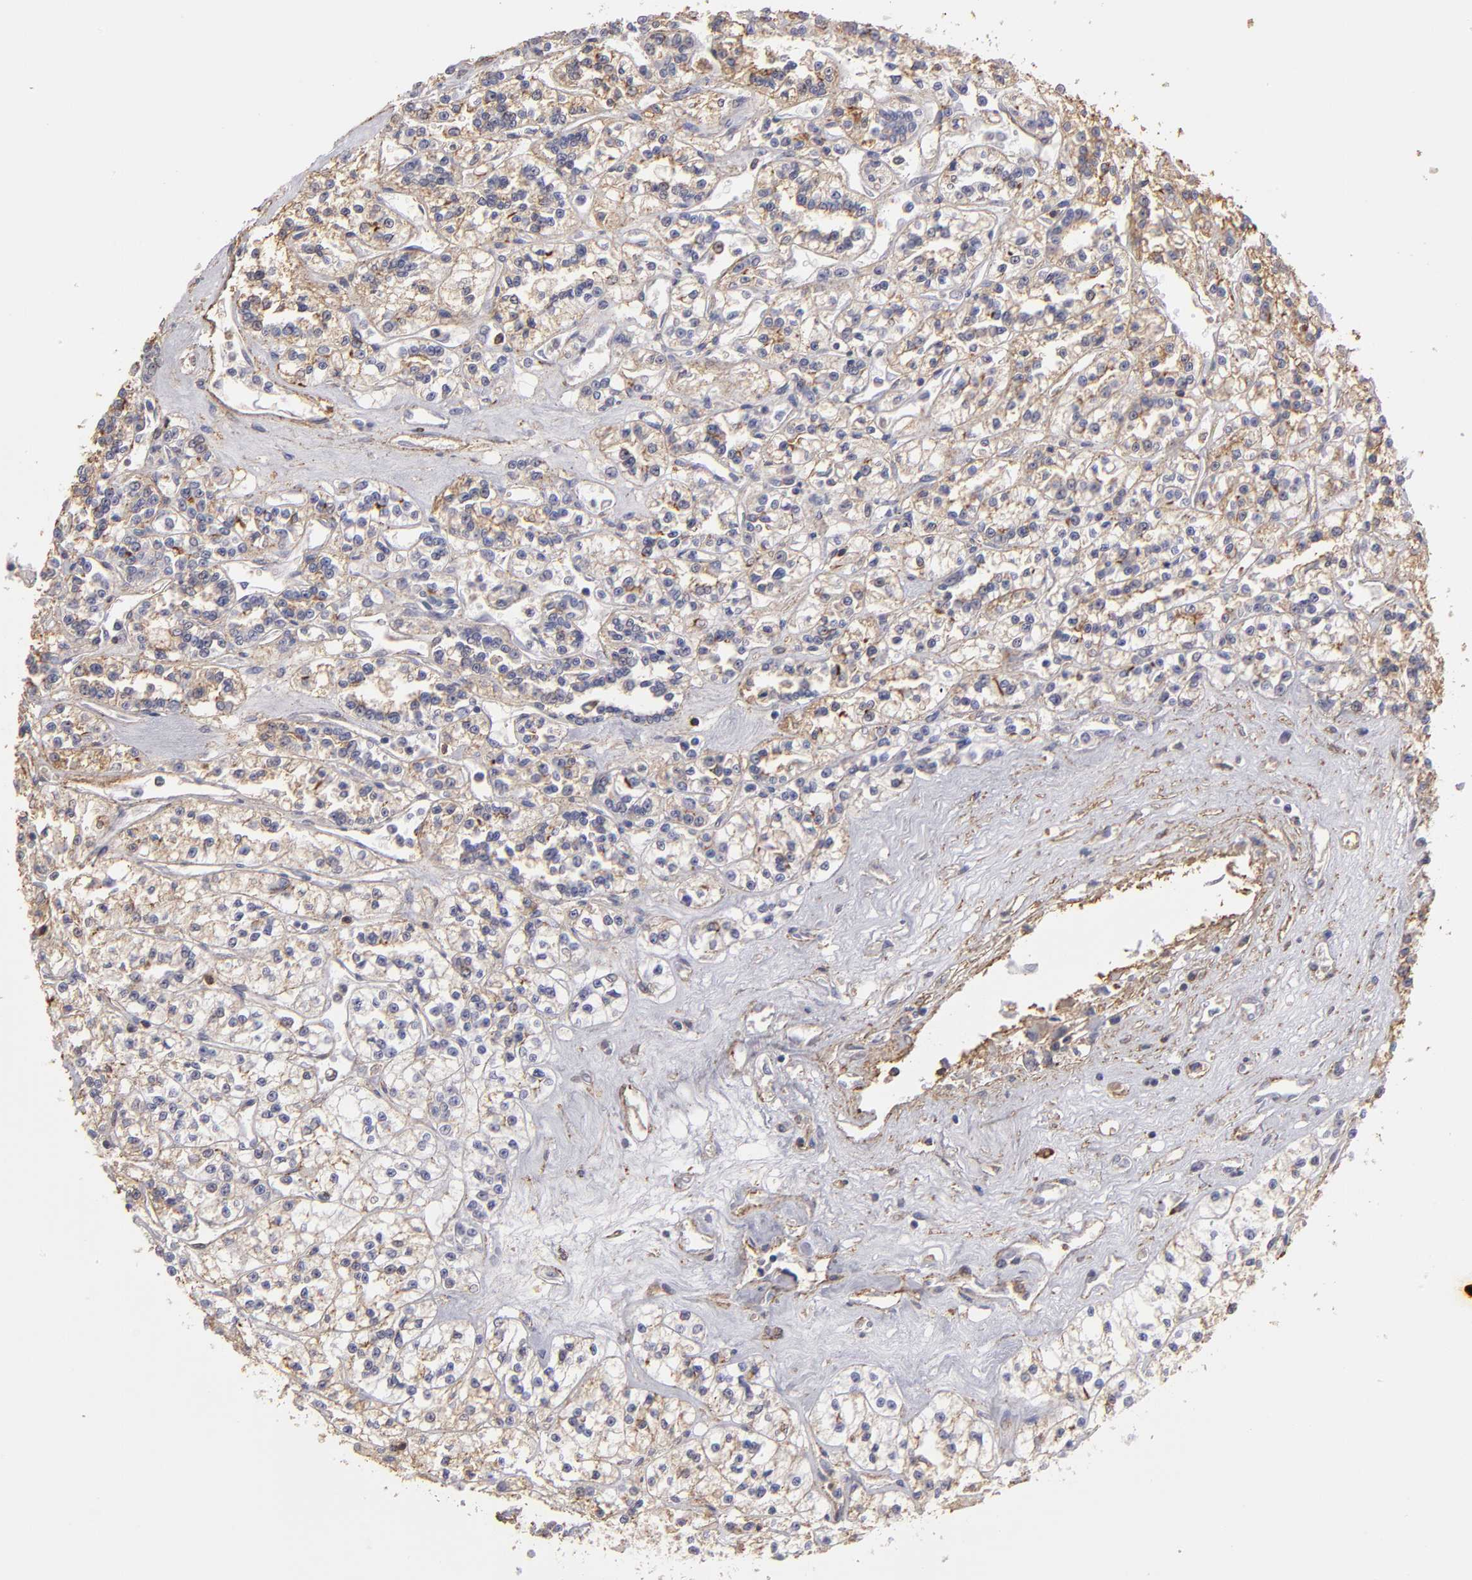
{"staining": {"intensity": "weak", "quantity": ">75%", "location": "cytoplasmic/membranous"}, "tissue": "renal cancer", "cell_type": "Tumor cells", "image_type": "cancer", "snomed": [{"axis": "morphology", "description": "Adenocarcinoma, NOS"}, {"axis": "topography", "description": "Kidney"}], "caption": "Immunohistochemical staining of human renal cancer (adenocarcinoma) demonstrates low levels of weak cytoplasmic/membranous staining in about >75% of tumor cells. (Brightfield microscopy of DAB IHC at high magnification).", "gene": "ABCB1", "patient": {"sex": "female", "age": 76}}